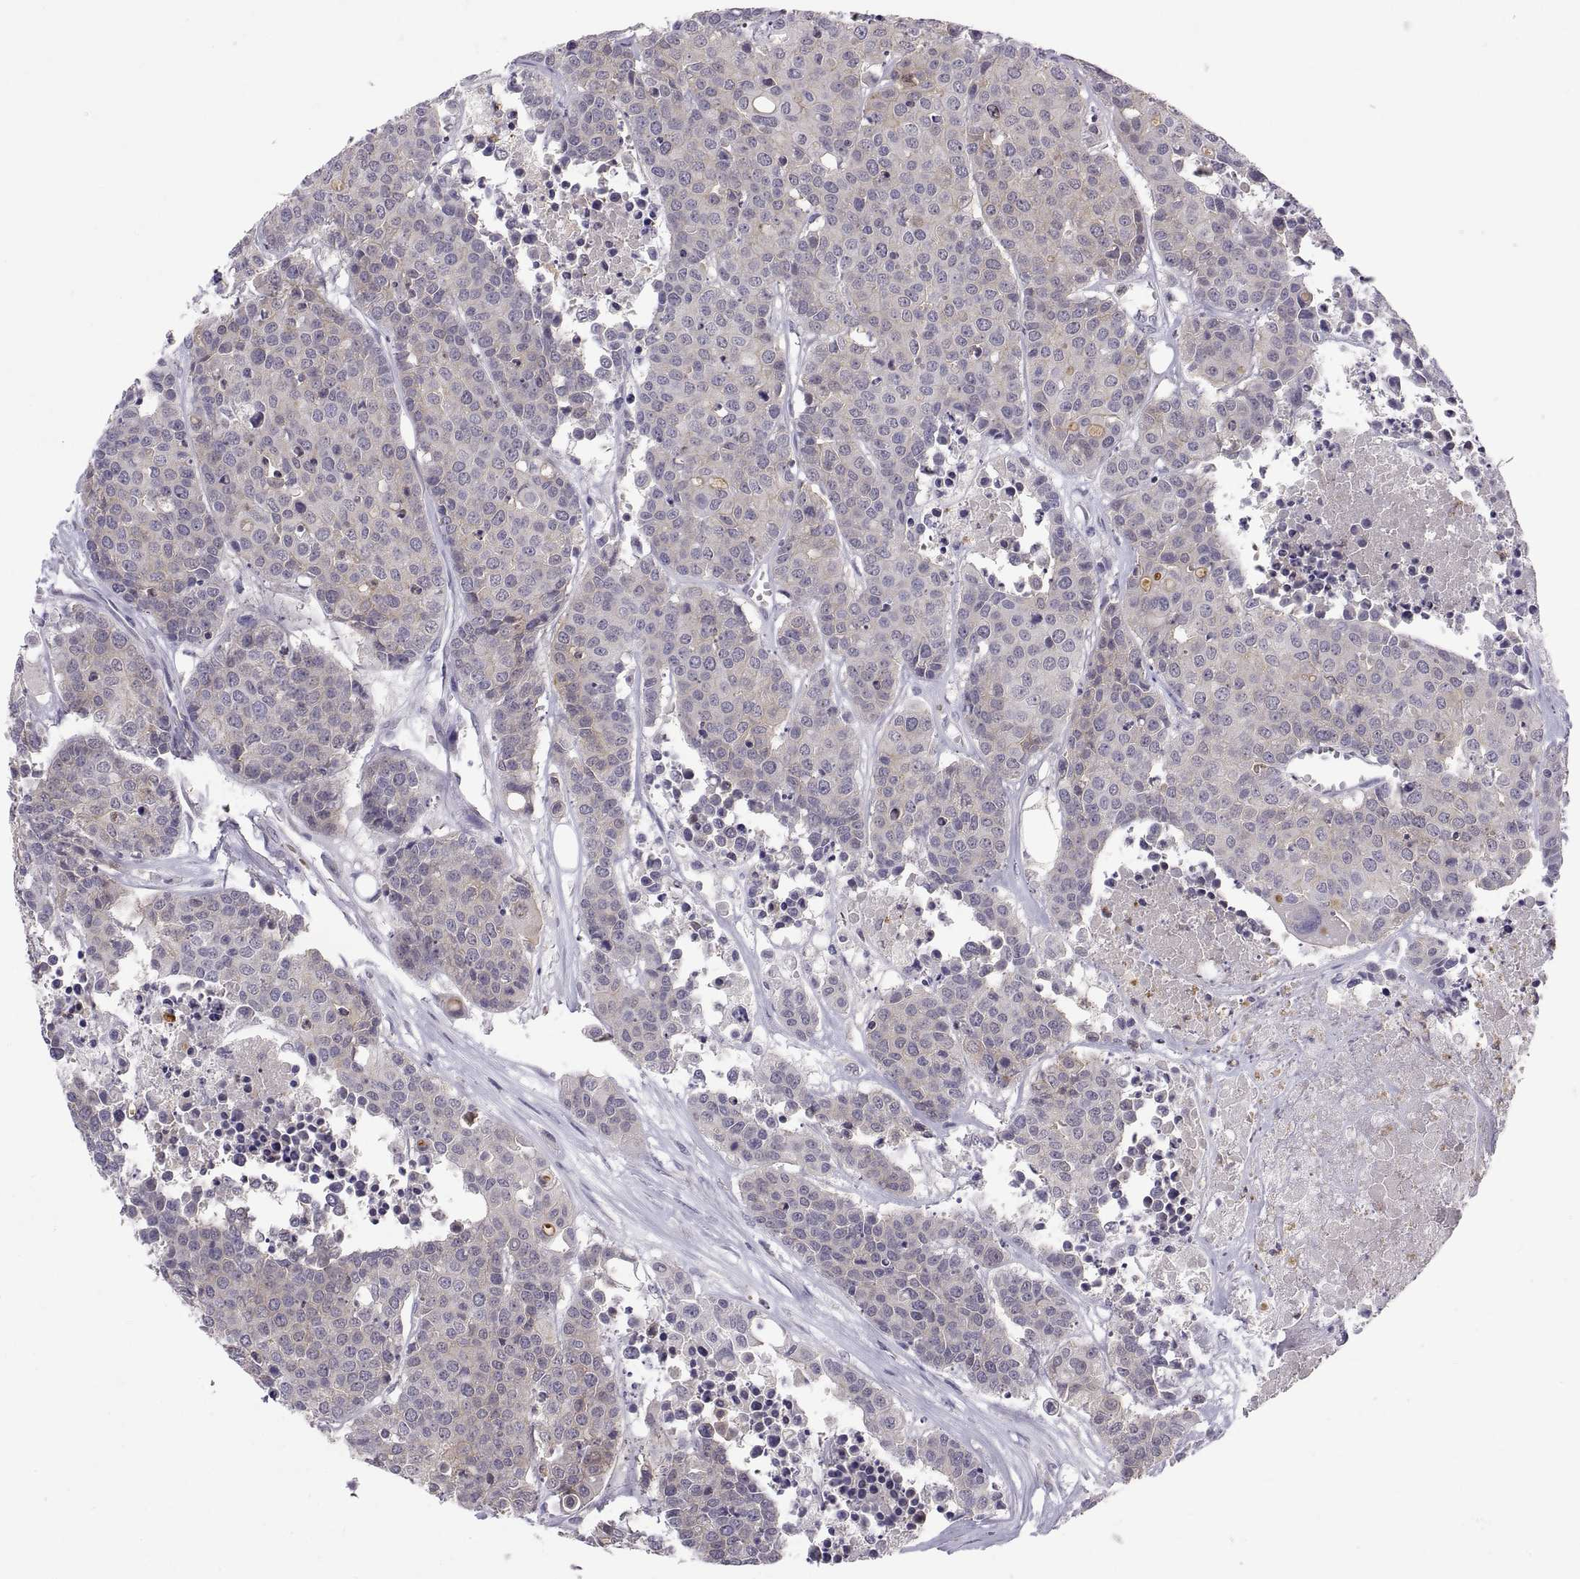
{"staining": {"intensity": "weak", "quantity": ">75%", "location": "cytoplasmic/membranous"}, "tissue": "carcinoid", "cell_type": "Tumor cells", "image_type": "cancer", "snomed": [{"axis": "morphology", "description": "Carcinoid, malignant, NOS"}, {"axis": "topography", "description": "Colon"}], "caption": "Malignant carcinoid stained with a brown dye reveals weak cytoplasmic/membranous positive staining in about >75% of tumor cells.", "gene": "PKP1", "patient": {"sex": "male", "age": 81}}